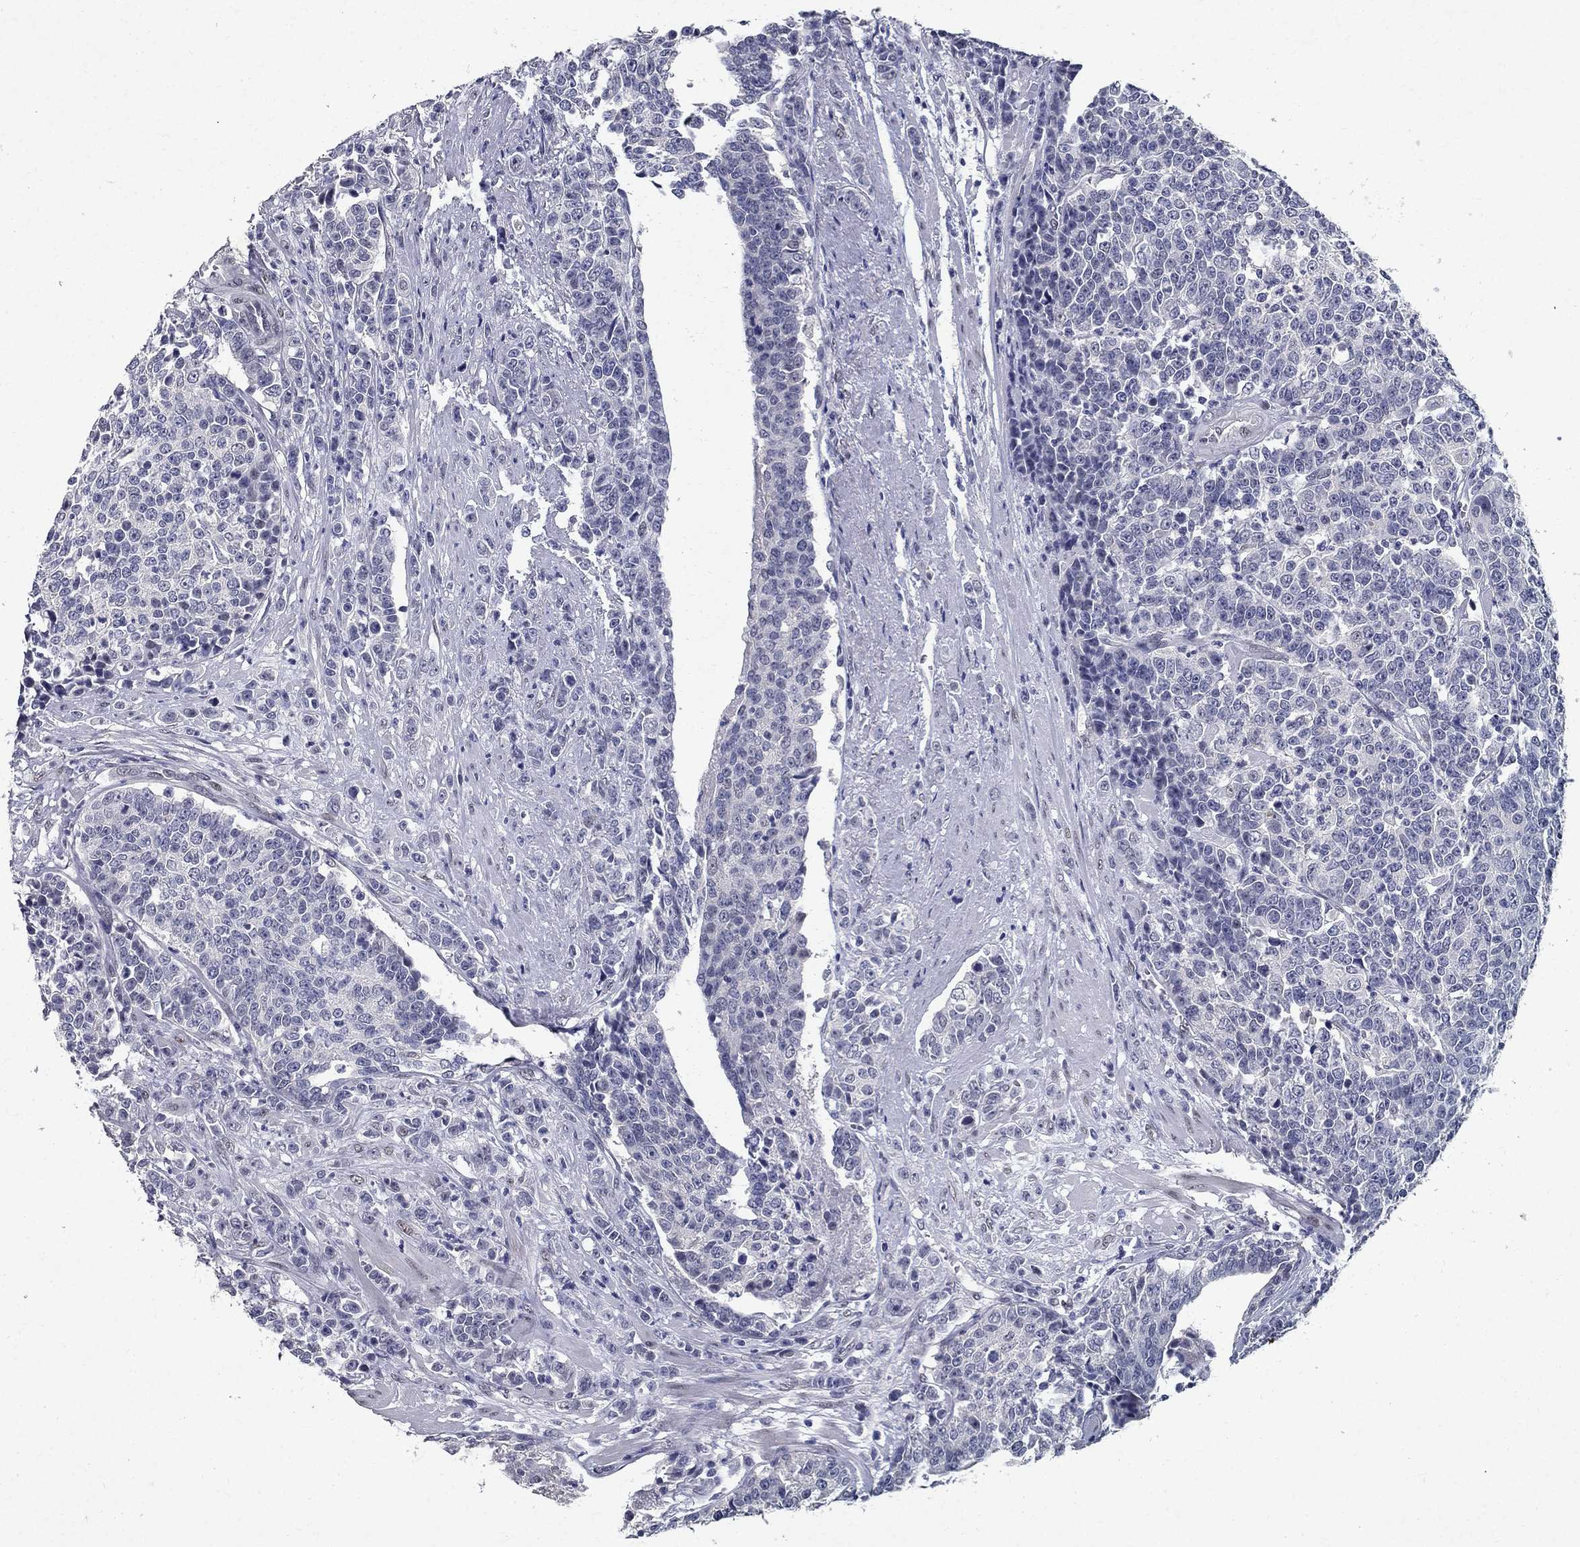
{"staining": {"intensity": "negative", "quantity": "none", "location": "none"}, "tissue": "prostate cancer", "cell_type": "Tumor cells", "image_type": "cancer", "snomed": [{"axis": "morphology", "description": "Adenocarcinoma, NOS"}, {"axis": "topography", "description": "Prostate"}], "caption": "Protein analysis of prostate cancer (adenocarcinoma) reveals no significant staining in tumor cells. (Brightfield microscopy of DAB immunohistochemistry (IHC) at high magnification).", "gene": "RBFOX1", "patient": {"sex": "male", "age": 67}}